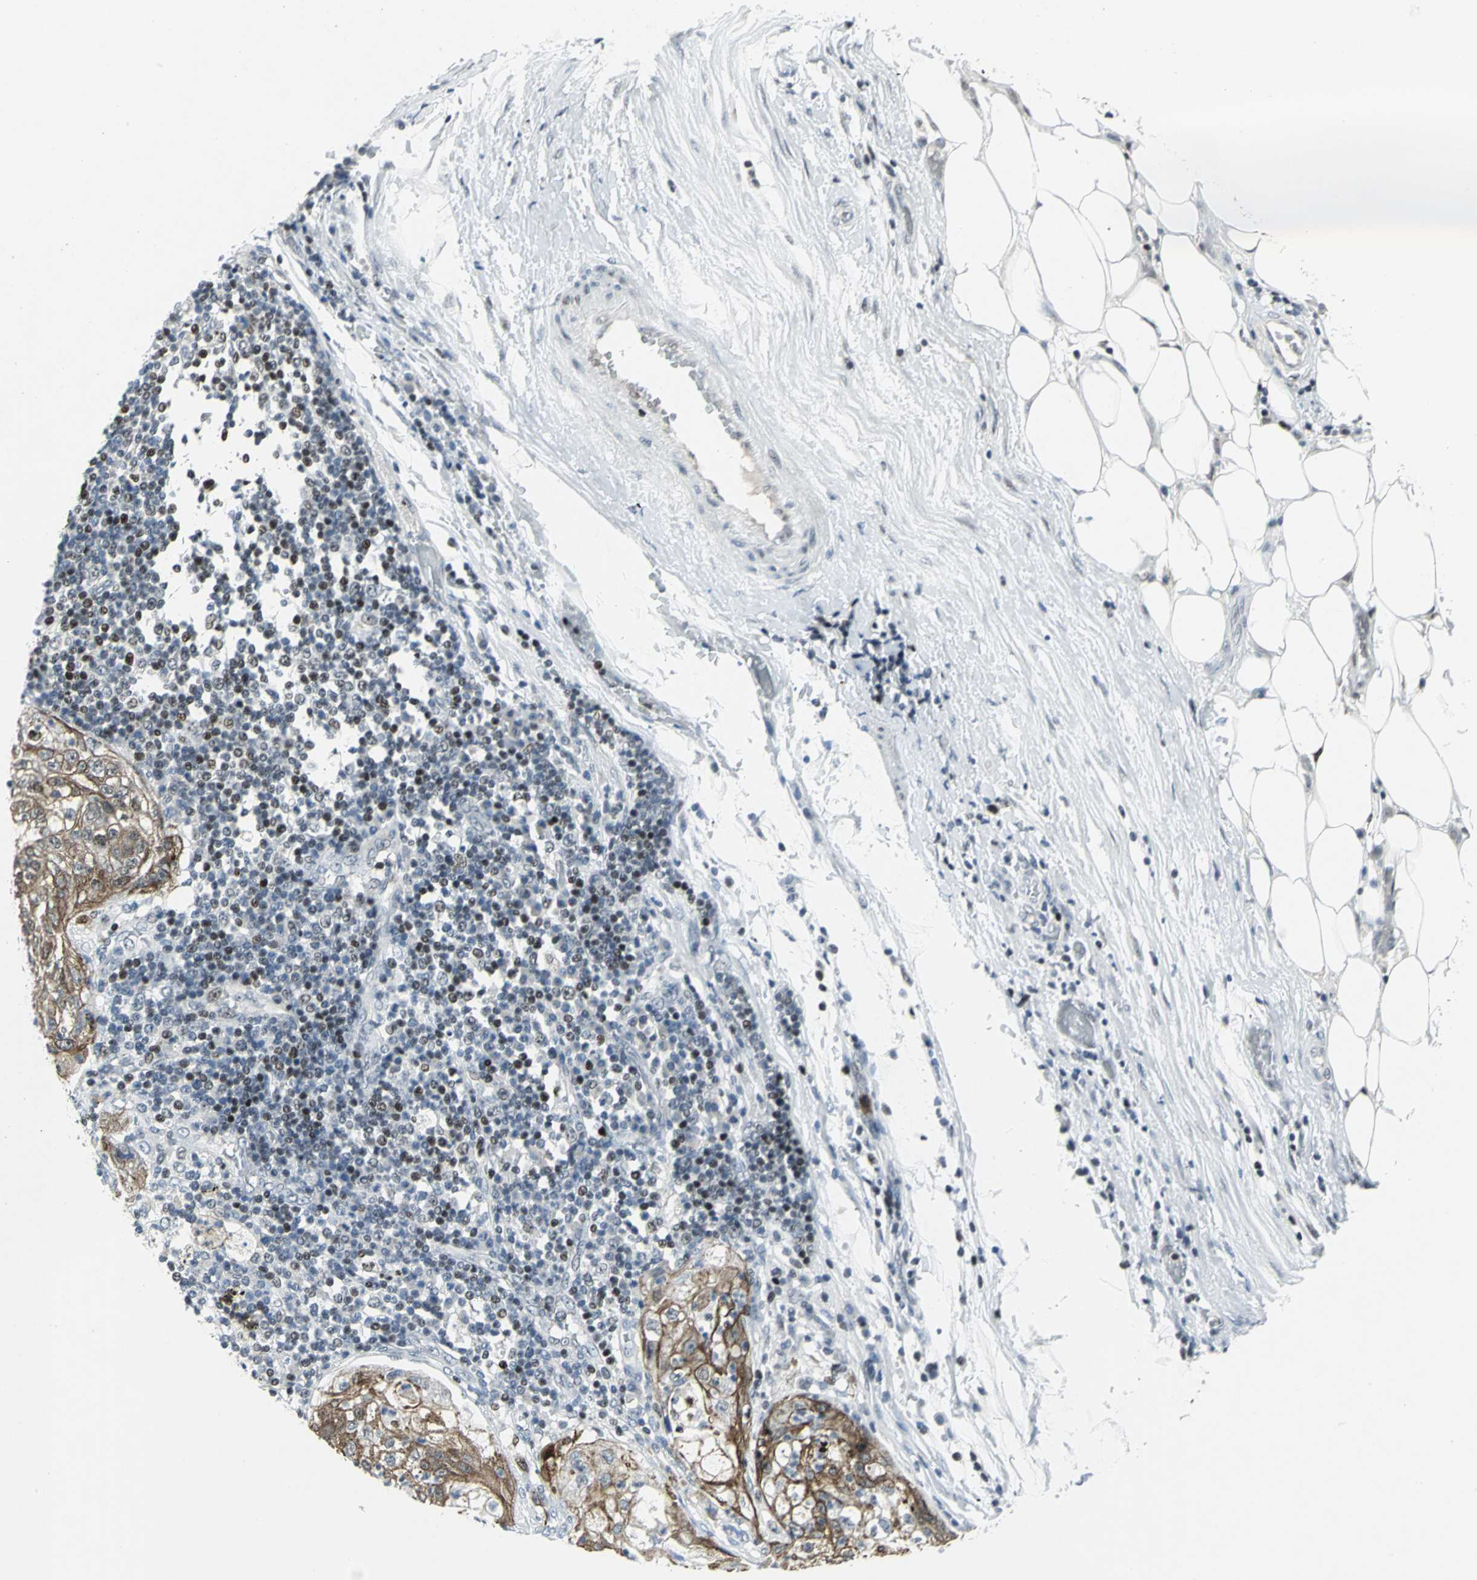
{"staining": {"intensity": "strong", "quantity": ">75%", "location": "cytoplasmic/membranous"}, "tissue": "lung cancer", "cell_type": "Tumor cells", "image_type": "cancer", "snomed": [{"axis": "morphology", "description": "Inflammation, NOS"}, {"axis": "morphology", "description": "Squamous cell carcinoma, NOS"}, {"axis": "topography", "description": "Lymph node"}, {"axis": "topography", "description": "Soft tissue"}, {"axis": "topography", "description": "Lung"}], "caption": "Lung squamous cell carcinoma stained with a protein marker exhibits strong staining in tumor cells.", "gene": "RPA1", "patient": {"sex": "male", "age": 66}}